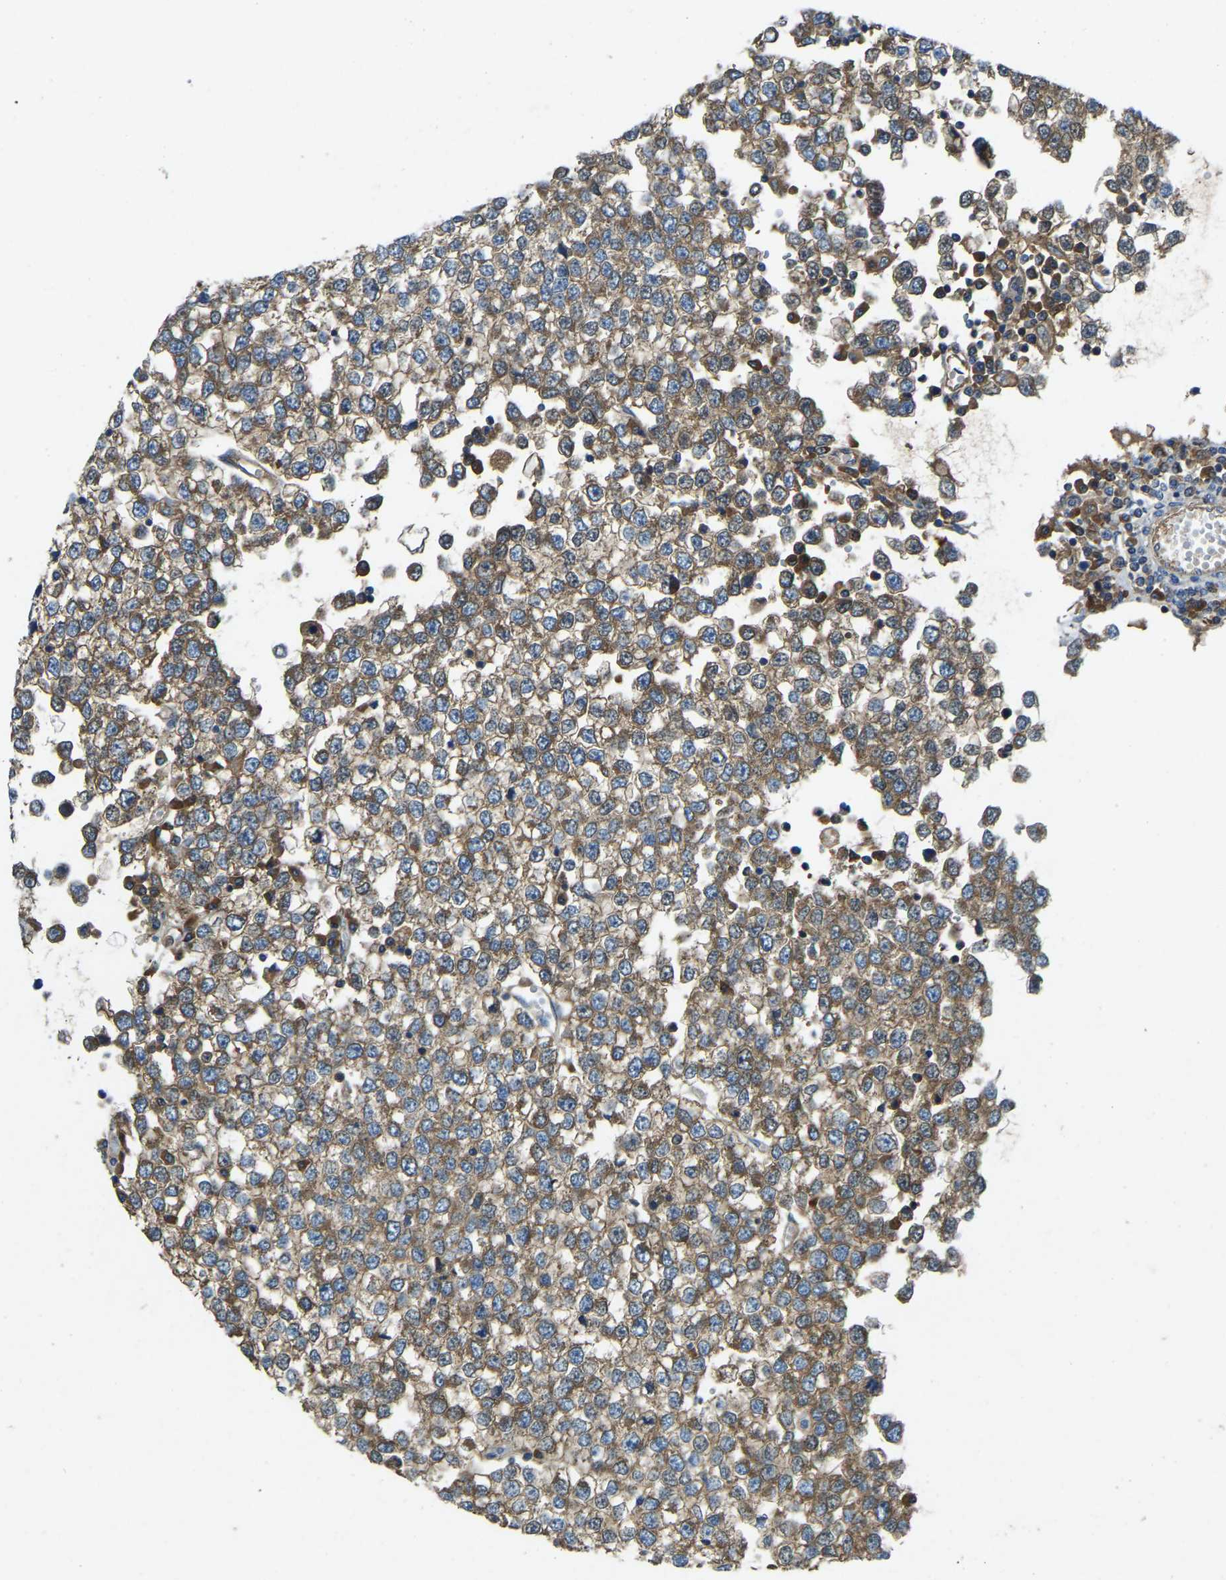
{"staining": {"intensity": "moderate", "quantity": ">75%", "location": "cytoplasmic/membranous"}, "tissue": "testis cancer", "cell_type": "Tumor cells", "image_type": "cancer", "snomed": [{"axis": "morphology", "description": "Seminoma, NOS"}, {"axis": "topography", "description": "Testis"}], "caption": "Testis seminoma stained for a protein (brown) exhibits moderate cytoplasmic/membranous positive positivity in about >75% of tumor cells.", "gene": "ATP8B1", "patient": {"sex": "male", "age": 65}}